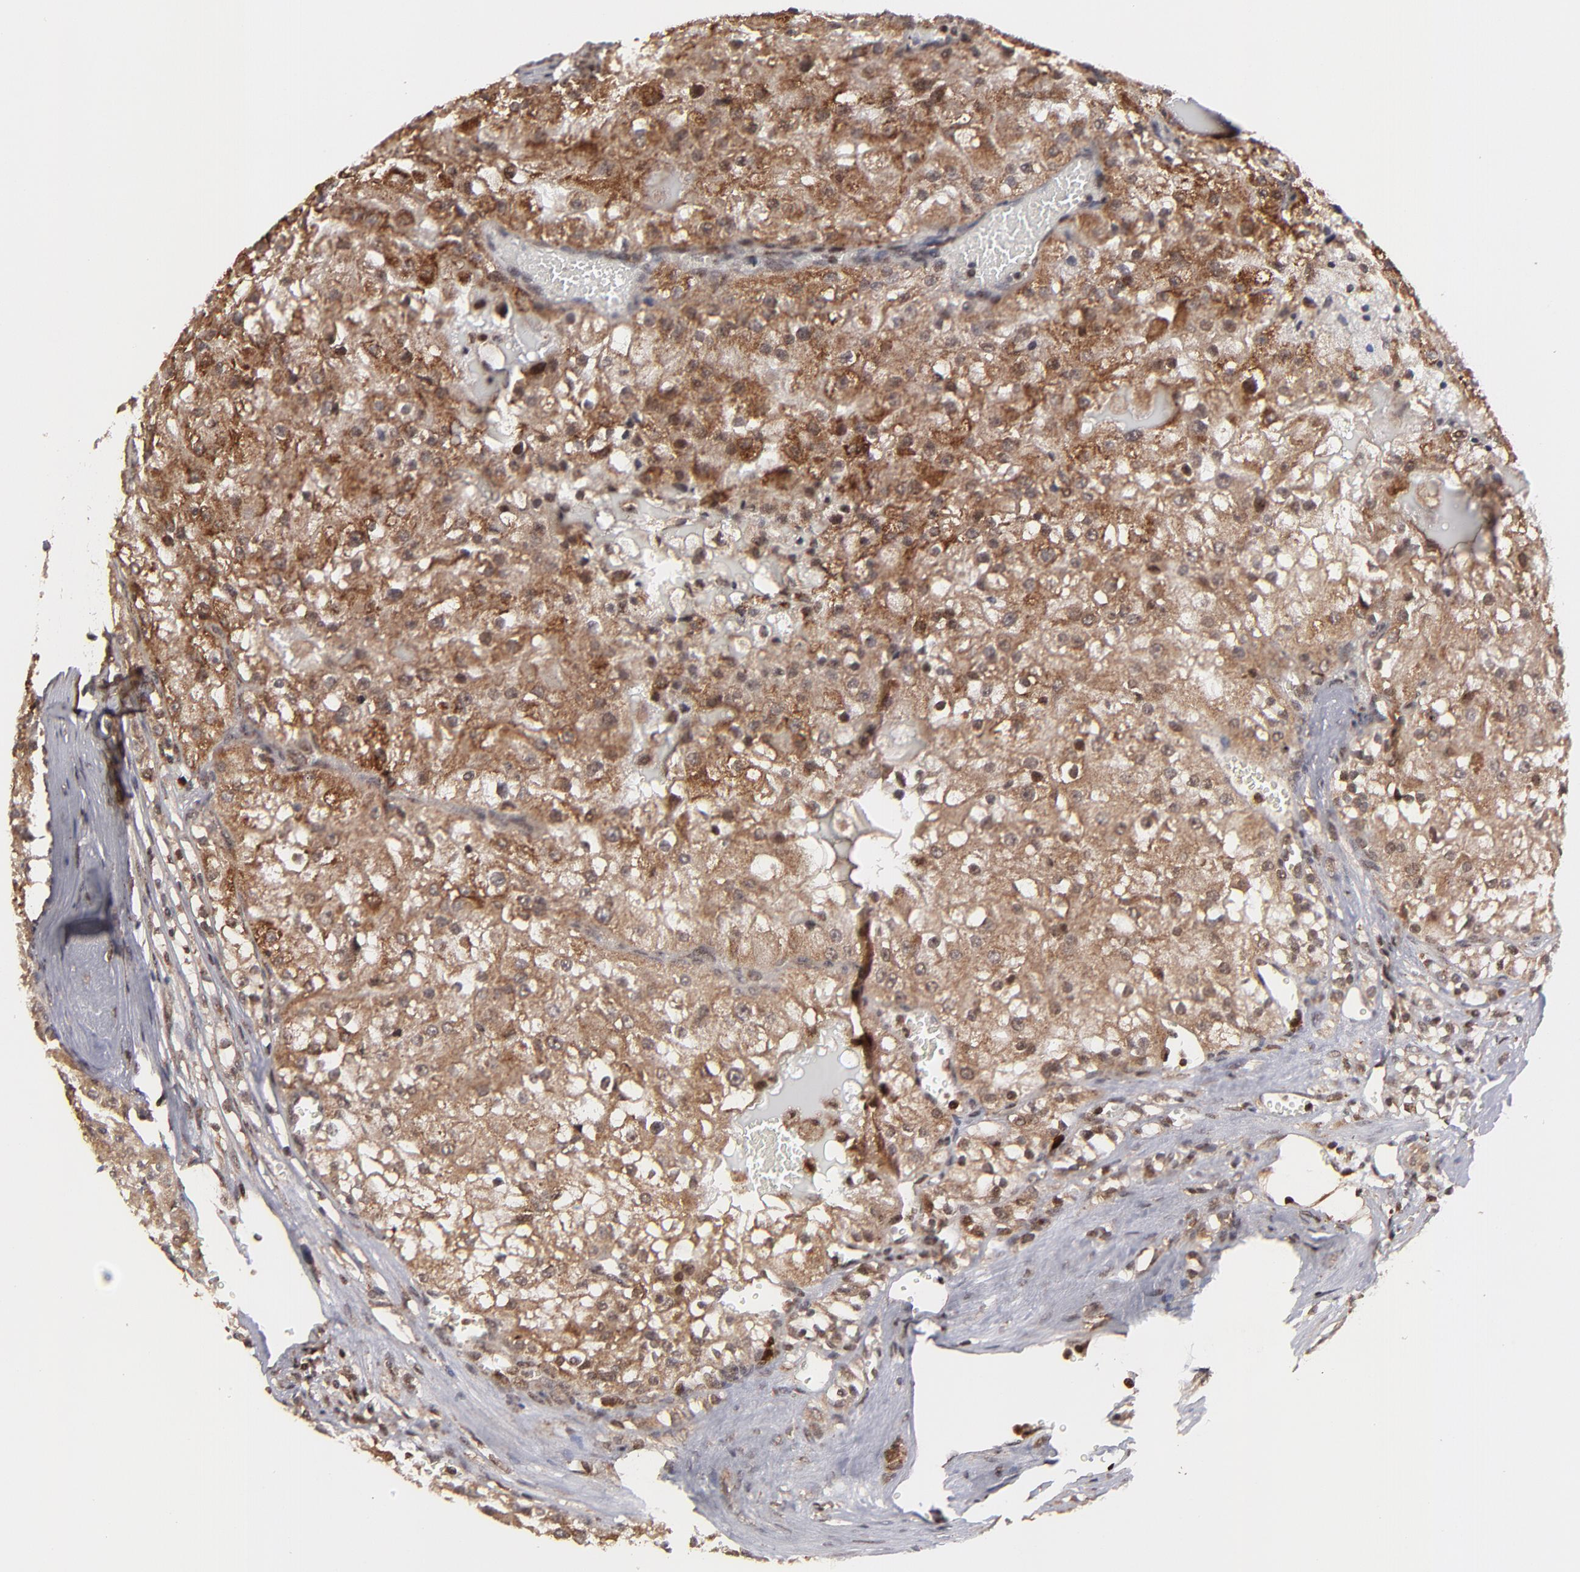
{"staining": {"intensity": "strong", "quantity": ">75%", "location": "cytoplasmic/membranous,nuclear"}, "tissue": "renal cancer", "cell_type": "Tumor cells", "image_type": "cancer", "snomed": [{"axis": "morphology", "description": "Adenocarcinoma, NOS"}, {"axis": "topography", "description": "Kidney"}], "caption": "Brown immunohistochemical staining in human renal cancer (adenocarcinoma) demonstrates strong cytoplasmic/membranous and nuclear expression in about >75% of tumor cells. (Stains: DAB (3,3'-diaminobenzidine) in brown, nuclei in blue, Microscopy: brightfield microscopy at high magnification).", "gene": "RGS6", "patient": {"sex": "female", "age": 74}}